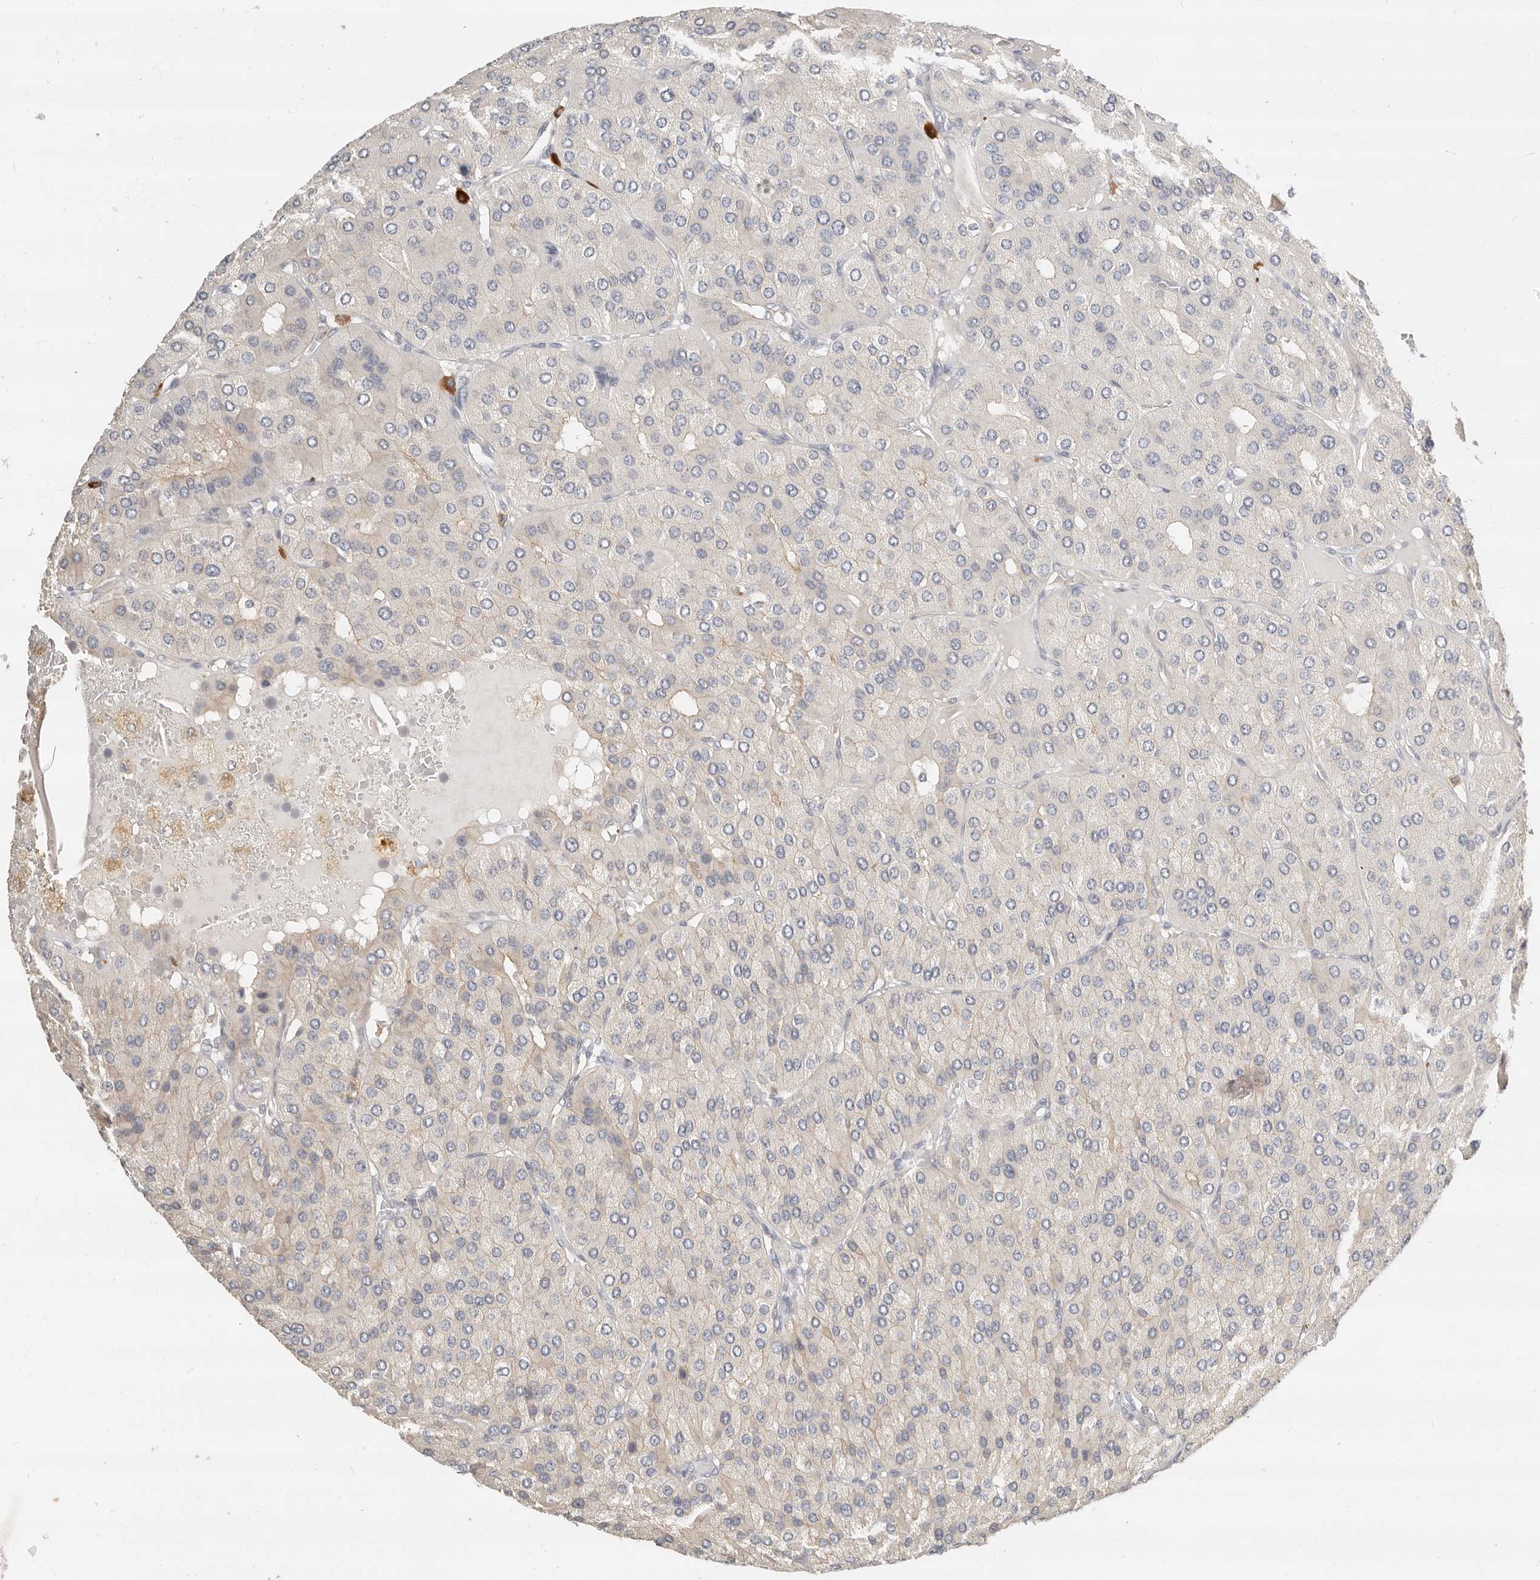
{"staining": {"intensity": "negative", "quantity": "none", "location": "none"}, "tissue": "parathyroid gland", "cell_type": "Glandular cells", "image_type": "normal", "snomed": [{"axis": "morphology", "description": "Normal tissue, NOS"}, {"axis": "morphology", "description": "Adenoma, NOS"}, {"axis": "topography", "description": "Parathyroid gland"}], "caption": "Image shows no significant protein expression in glandular cells of benign parathyroid gland. (DAB (3,3'-diaminobenzidine) immunohistochemistry (IHC), high magnification).", "gene": "ZRANB1", "patient": {"sex": "female", "age": 86}}